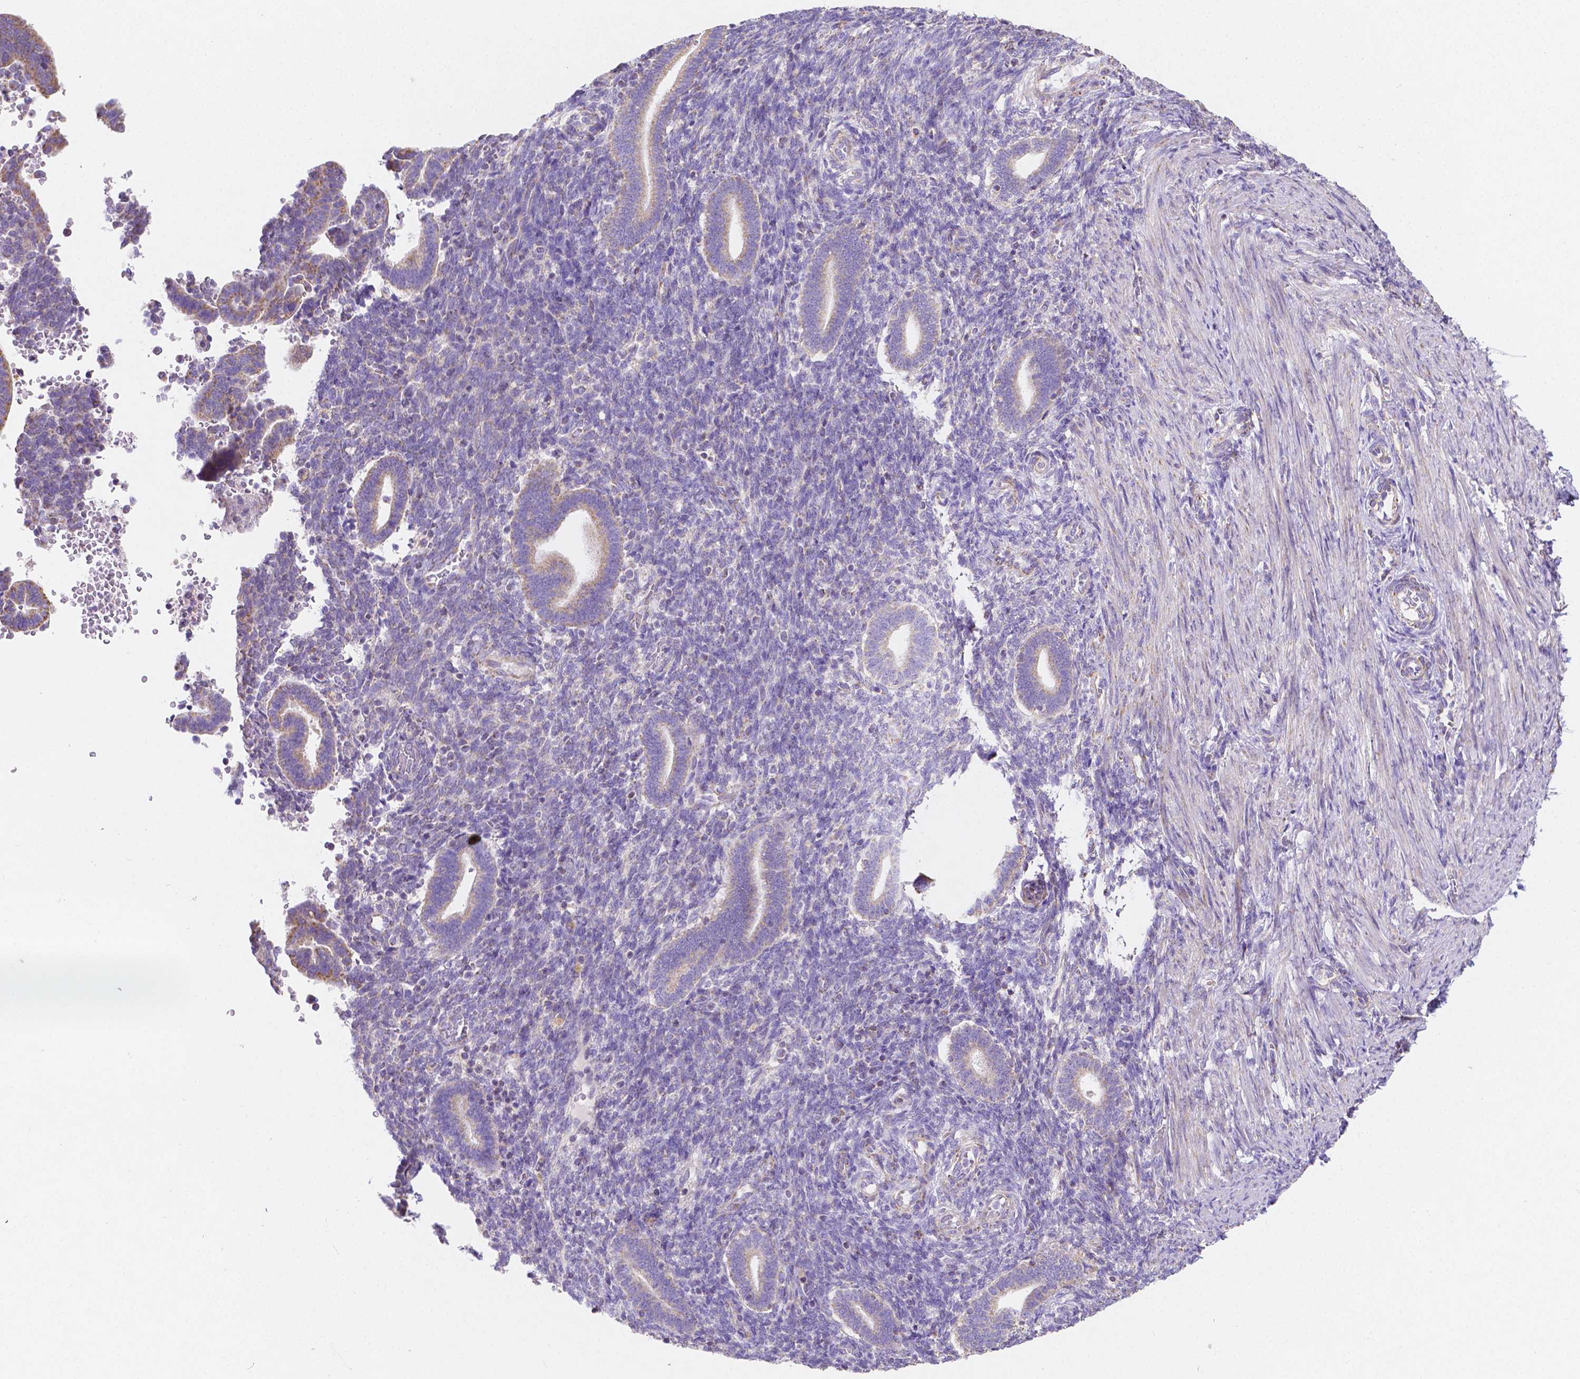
{"staining": {"intensity": "negative", "quantity": "none", "location": "none"}, "tissue": "endometrium", "cell_type": "Cells in endometrial stroma", "image_type": "normal", "snomed": [{"axis": "morphology", "description": "Normal tissue, NOS"}, {"axis": "topography", "description": "Endometrium"}], "caption": "This is an immunohistochemistry (IHC) image of unremarkable human endometrium. There is no expression in cells in endometrial stroma.", "gene": "SGTB", "patient": {"sex": "female", "age": 34}}